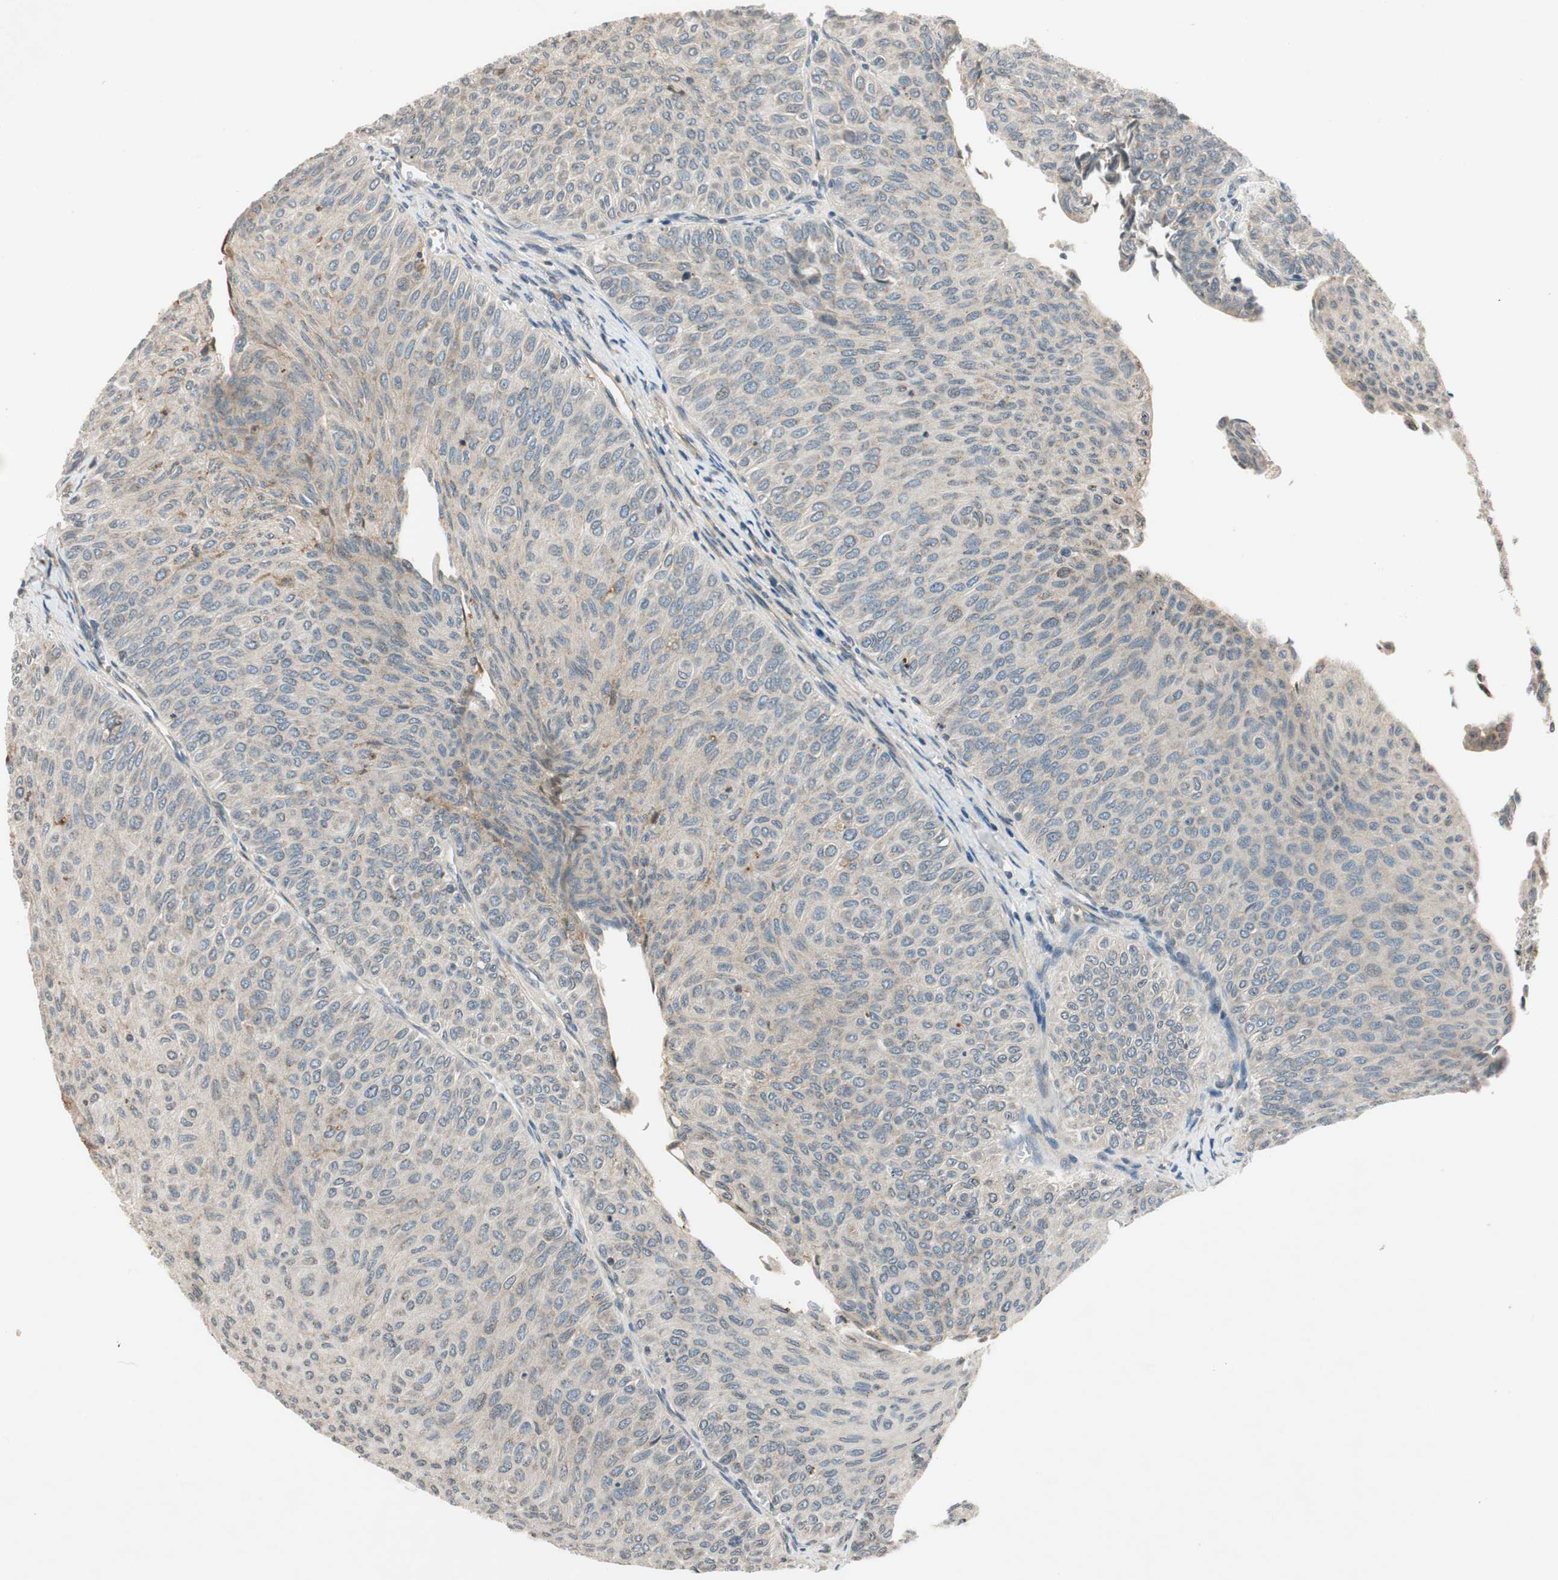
{"staining": {"intensity": "weak", "quantity": "<25%", "location": "cytoplasmic/membranous"}, "tissue": "urothelial cancer", "cell_type": "Tumor cells", "image_type": "cancer", "snomed": [{"axis": "morphology", "description": "Urothelial carcinoma, Low grade"}, {"axis": "topography", "description": "Urinary bladder"}], "caption": "Immunohistochemistry (IHC) histopathology image of urothelial cancer stained for a protein (brown), which displays no expression in tumor cells.", "gene": "GCLM", "patient": {"sex": "male", "age": 78}}